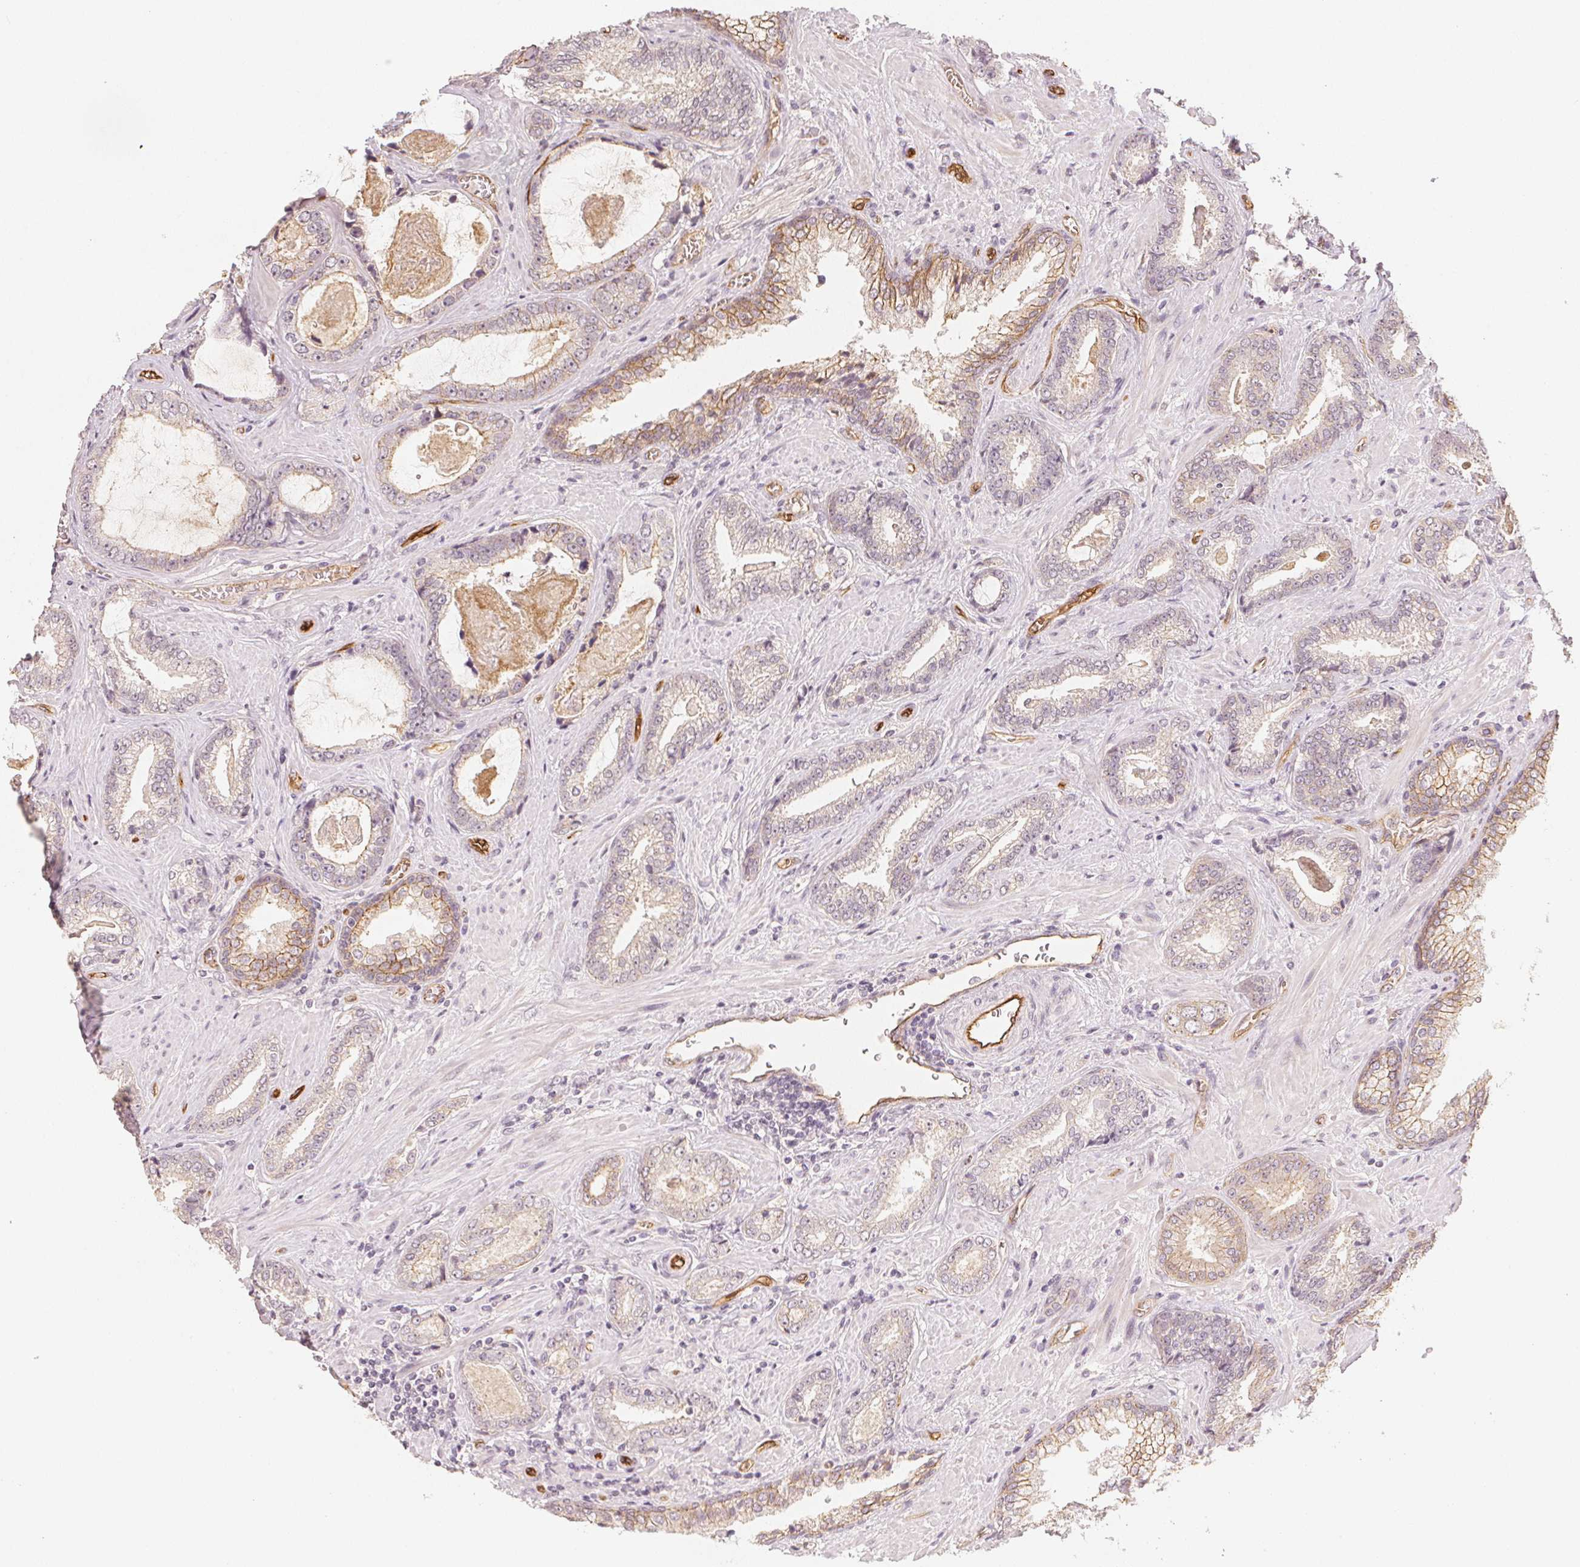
{"staining": {"intensity": "weak", "quantity": "<25%", "location": "cytoplasmic/membranous"}, "tissue": "prostate cancer", "cell_type": "Tumor cells", "image_type": "cancer", "snomed": [{"axis": "morphology", "description": "Adenocarcinoma, Low grade"}, {"axis": "topography", "description": "Prostate"}], "caption": "A histopathology image of prostate cancer (low-grade adenocarcinoma) stained for a protein displays no brown staining in tumor cells. Brightfield microscopy of immunohistochemistry (IHC) stained with DAB (3,3'-diaminobenzidine) (brown) and hematoxylin (blue), captured at high magnification.", "gene": "CIB1", "patient": {"sex": "male", "age": 61}}